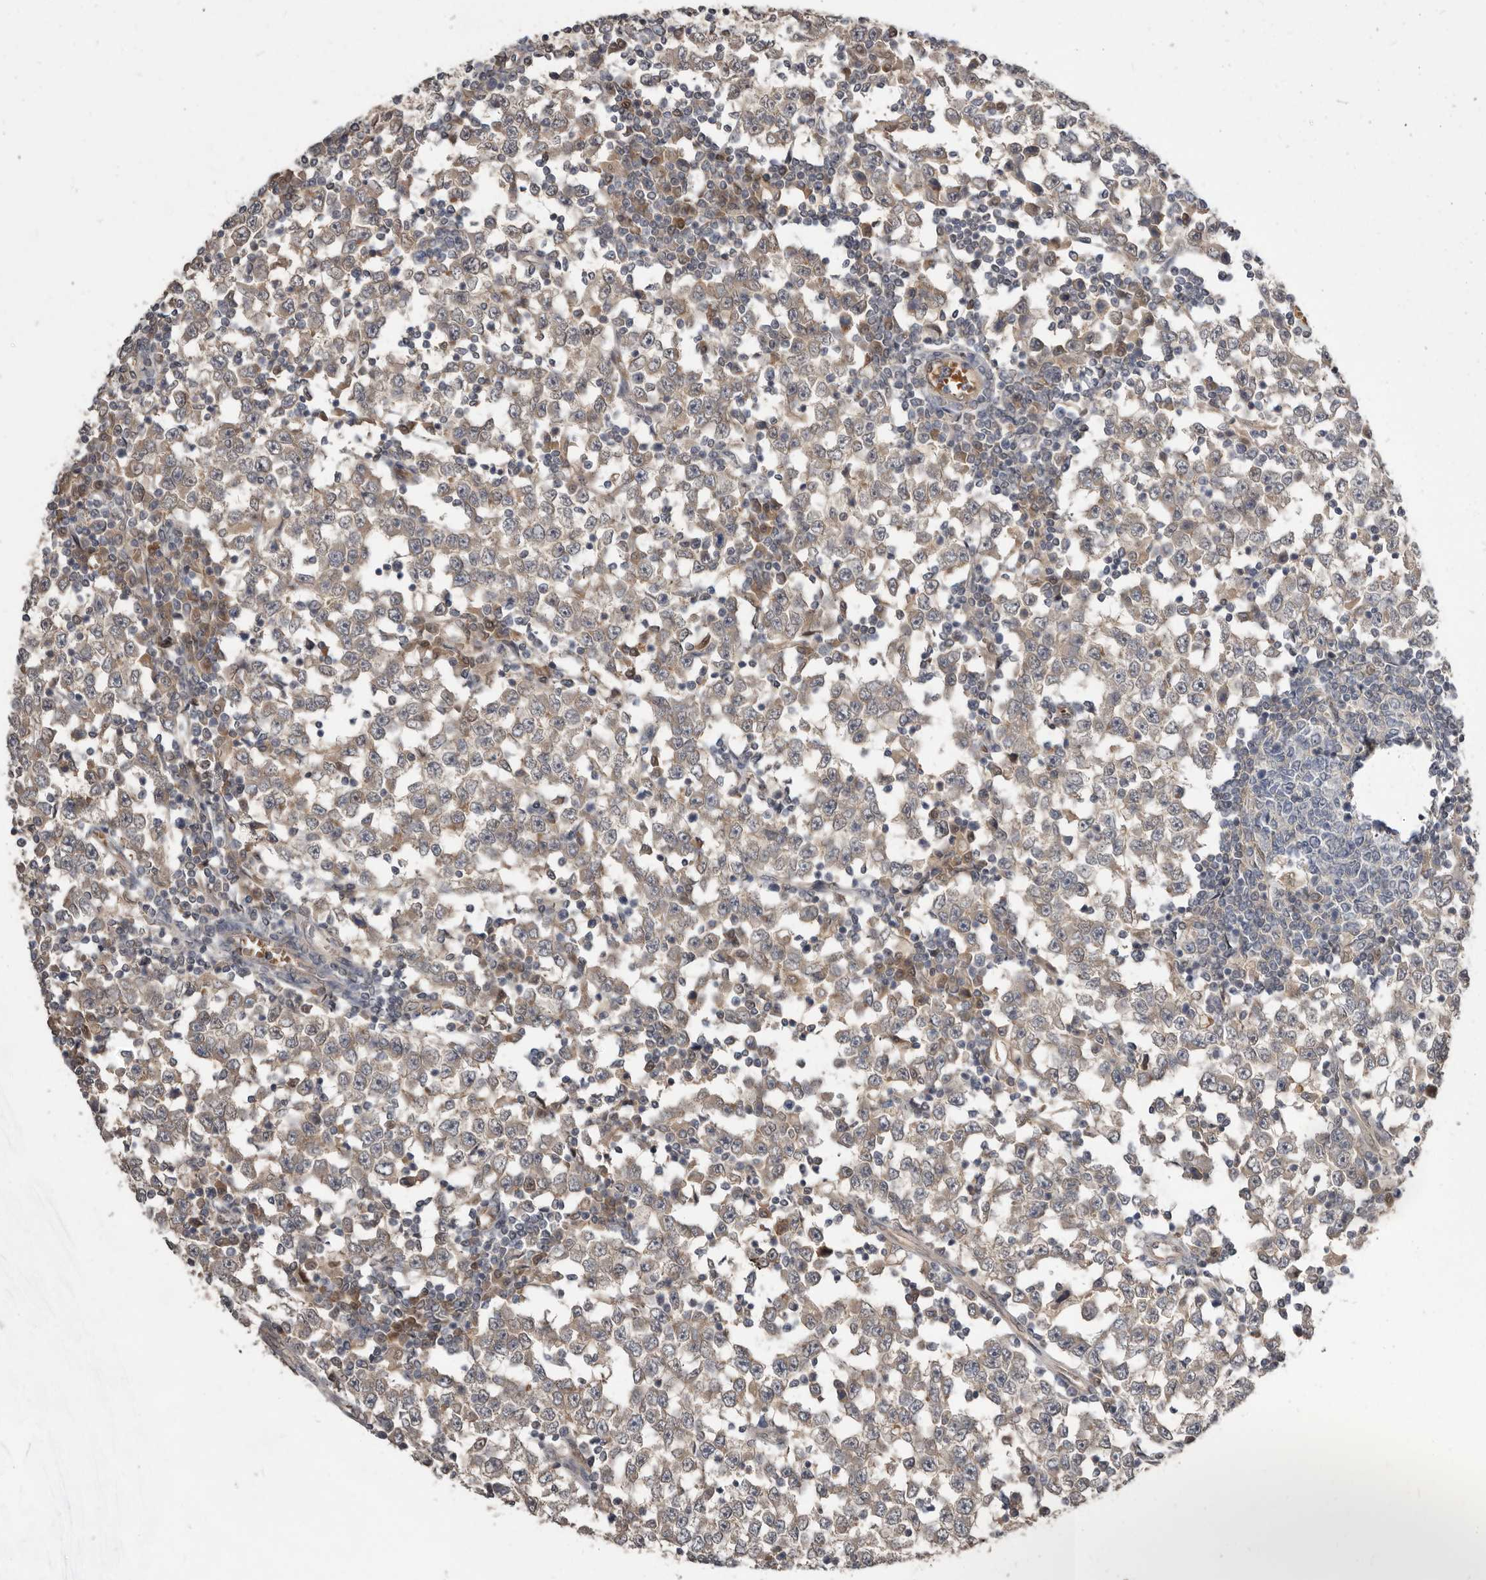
{"staining": {"intensity": "weak", "quantity": ">75%", "location": "cytoplasmic/membranous"}, "tissue": "testis cancer", "cell_type": "Tumor cells", "image_type": "cancer", "snomed": [{"axis": "morphology", "description": "Seminoma, NOS"}, {"axis": "topography", "description": "Testis"}], "caption": "This is a micrograph of immunohistochemistry staining of testis seminoma, which shows weak positivity in the cytoplasmic/membranous of tumor cells.", "gene": "RBKS", "patient": {"sex": "male", "age": 65}}